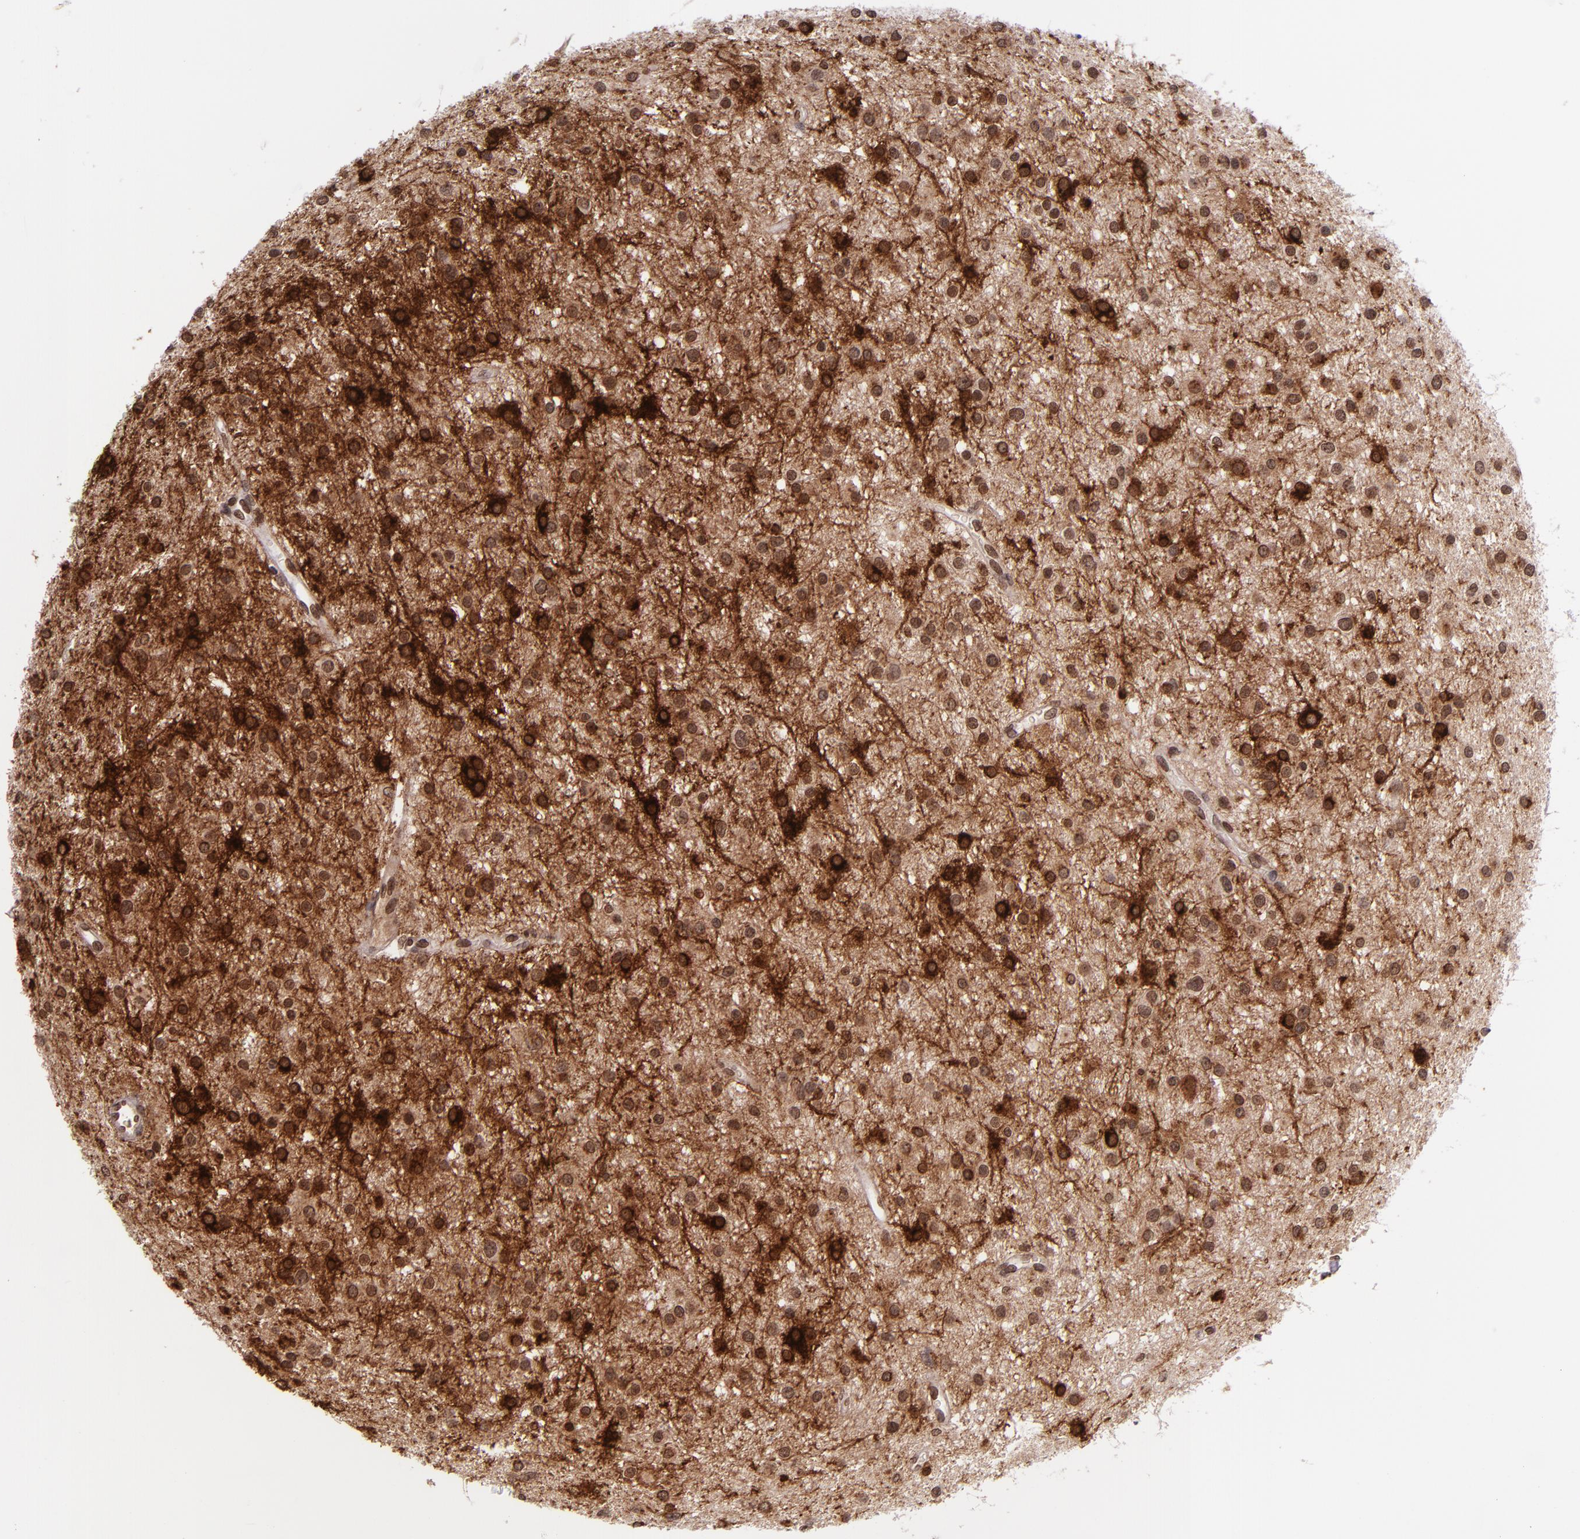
{"staining": {"intensity": "strong", "quantity": ">75%", "location": "cytoplasmic/membranous"}, "tissue": "glioma", "cell_type": "Tumor cells", "image_type": "cancer", "snomed": [{"axis": "morphology", "description": "Glioma, malignant, Low grade"}, {"axis": "topography", "description": "Brain"}], "caption": "A brown stain shows strong cytoplasmic/membranous staining of a protein in glioma tumor cells.", "gene": "SELL", "patient": {"sex": "female", "age": 36}}